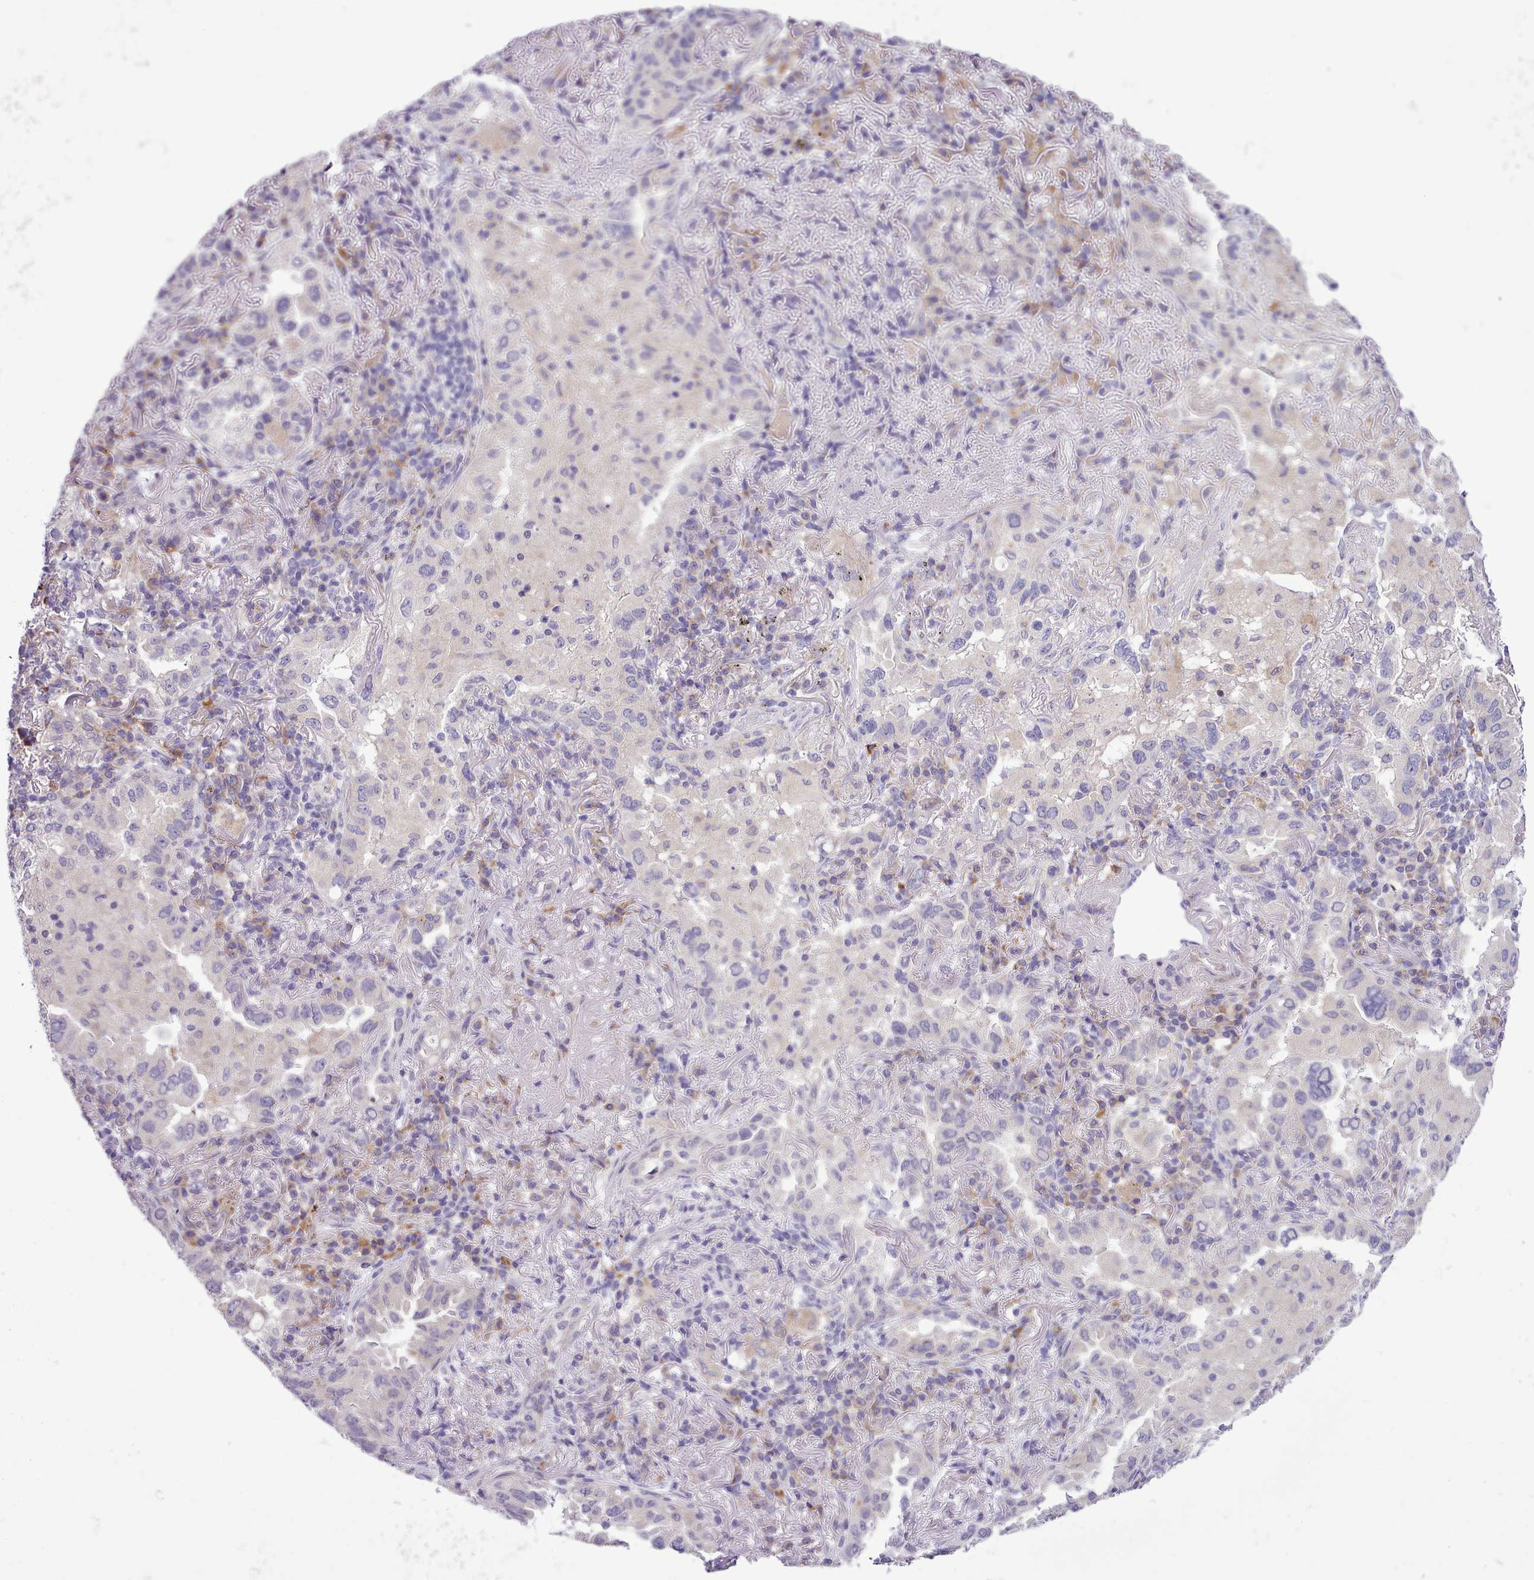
{"staining": {"intensity": "negative", "quantity": "none", "location": "none"}, "tissue": "lung cancer", "cell_type": "Tumor cells", "image_type": "cancer", "snomed": [{"axis": "morphology", "description": "Adenocarcinoma, NOS"}, {"axis": "topography", "description": "Lung"}], "caption": "The histopathology image reveals no significant expression in tumor cells of lung adenocarcinoma.", "gene": "FAM83E", "patient": {"sex": "female", "age": 69}}